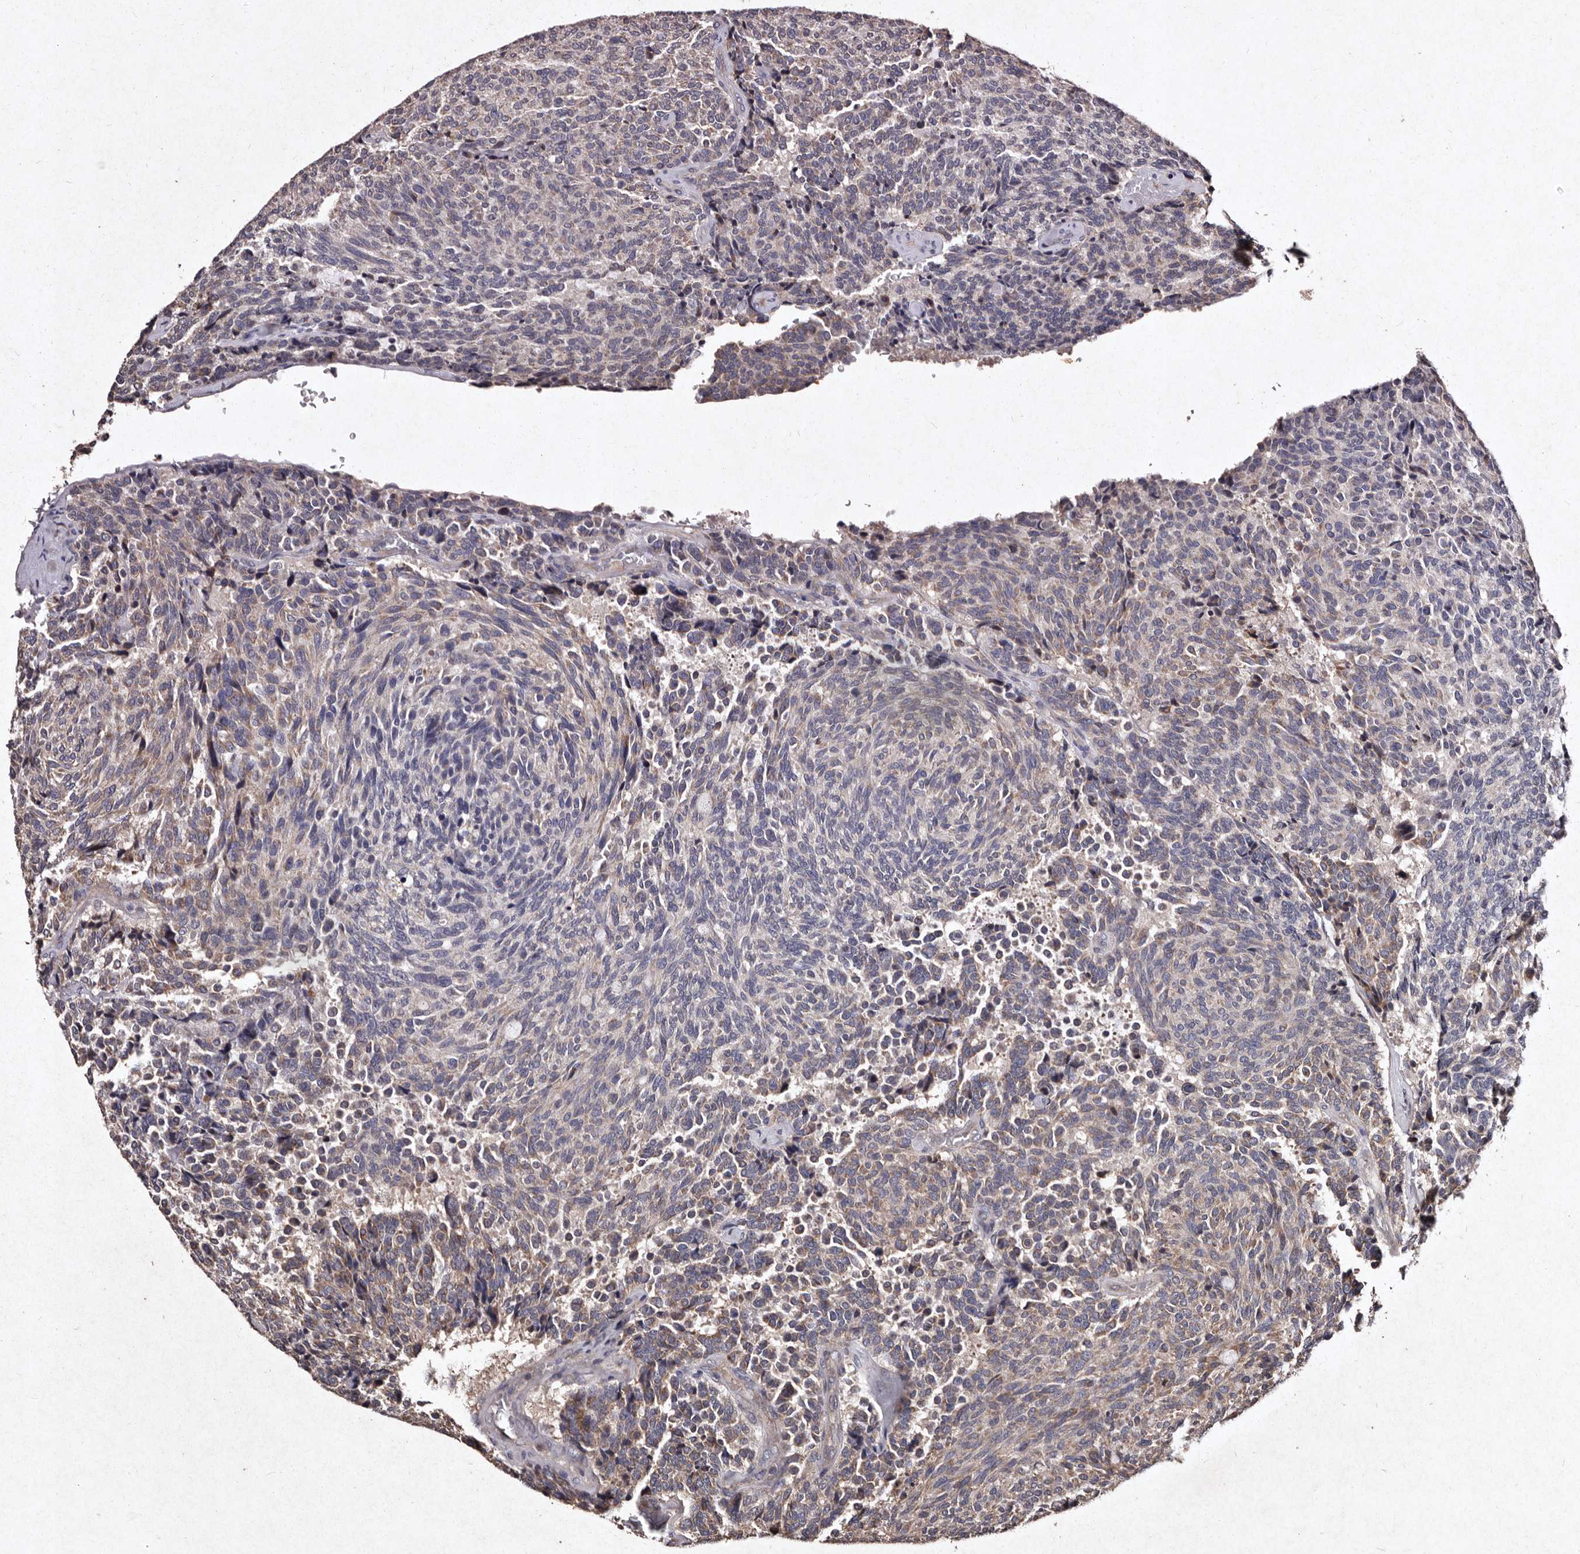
{"staining": {"intensity": "moderate", "quantity": "<25%", "location": "cytoplasmic/membranous"}, "tissue": "carcinoid", "cell_type": "Tumor cells", "image_type": "cancer", "snomed": [{"axis": "morphology", "description": "Carcinoid, malignant, NOS"}, {"axis": "topography", "description": "Pancreas"}], "caption": "Carcinoid stained for a protein reveals moderate cytoplasmic/membranous positivity in tumor cells. Nuclei are stained in blue.", "gene": "TFB1M", "patient": {"sex": "female", "age": 54}}